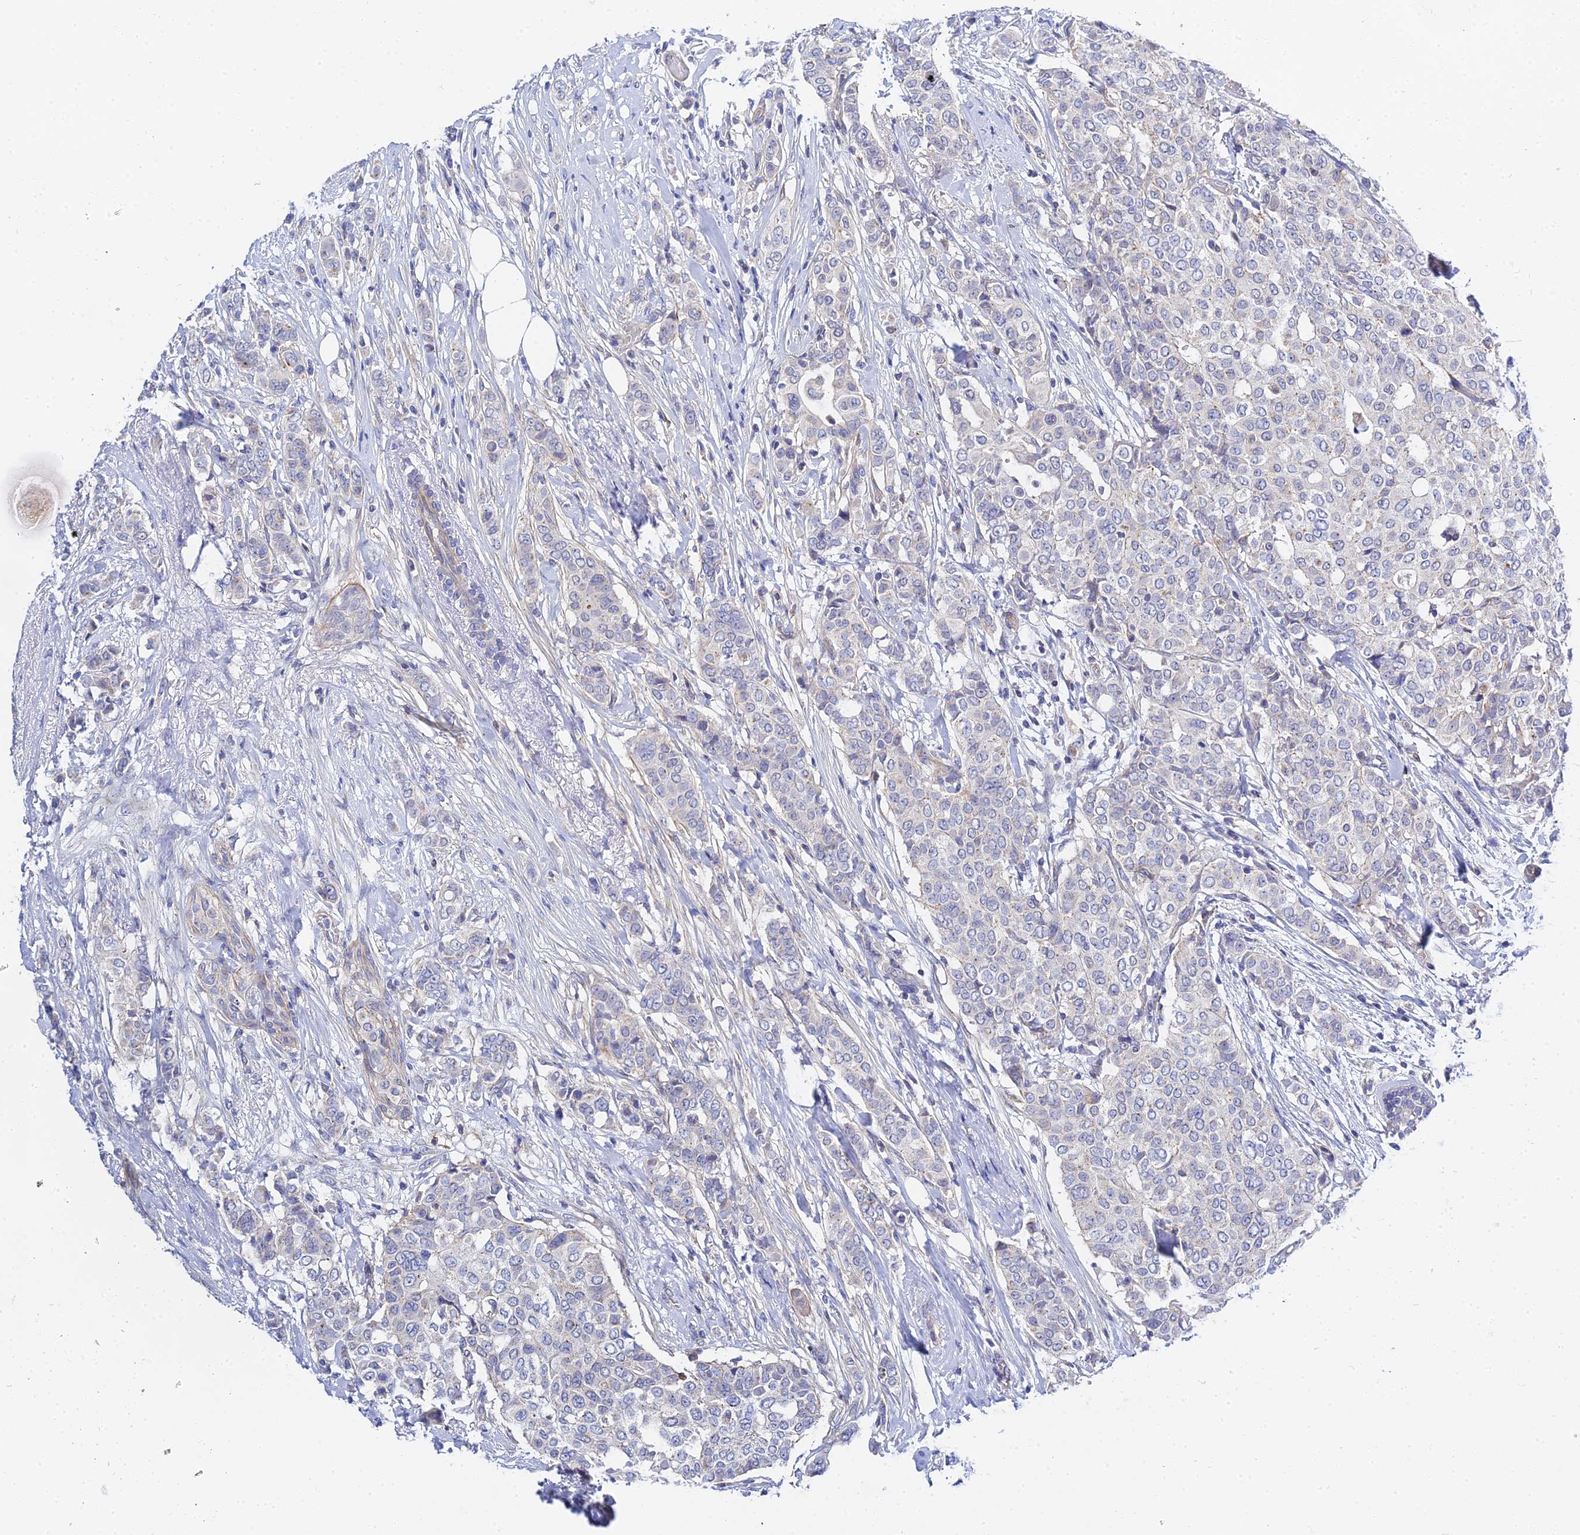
{"staining": {"intensity": "negative", "quantity": "none", "location": "none"}, "tissue": "breast cancer", "cell_type": "Tumor cells", "image_type": "cancer", "snomed": [{"axis": "morphology", "description": "Lobular carcinoma"}, {"axis": "topography", "description": "Breast"}], "caption": "This histopathology image is of lobular carcinoma (breast) stained with immunohistochemistry to label a protein in brown with the nuclei are counter-stained blue. There is no positivity in tumor cells. (DAB IHC with hematoxylin counter stain).", "gene": "APOBEC3H", "patient": {"sex": "female", "age": 51}}